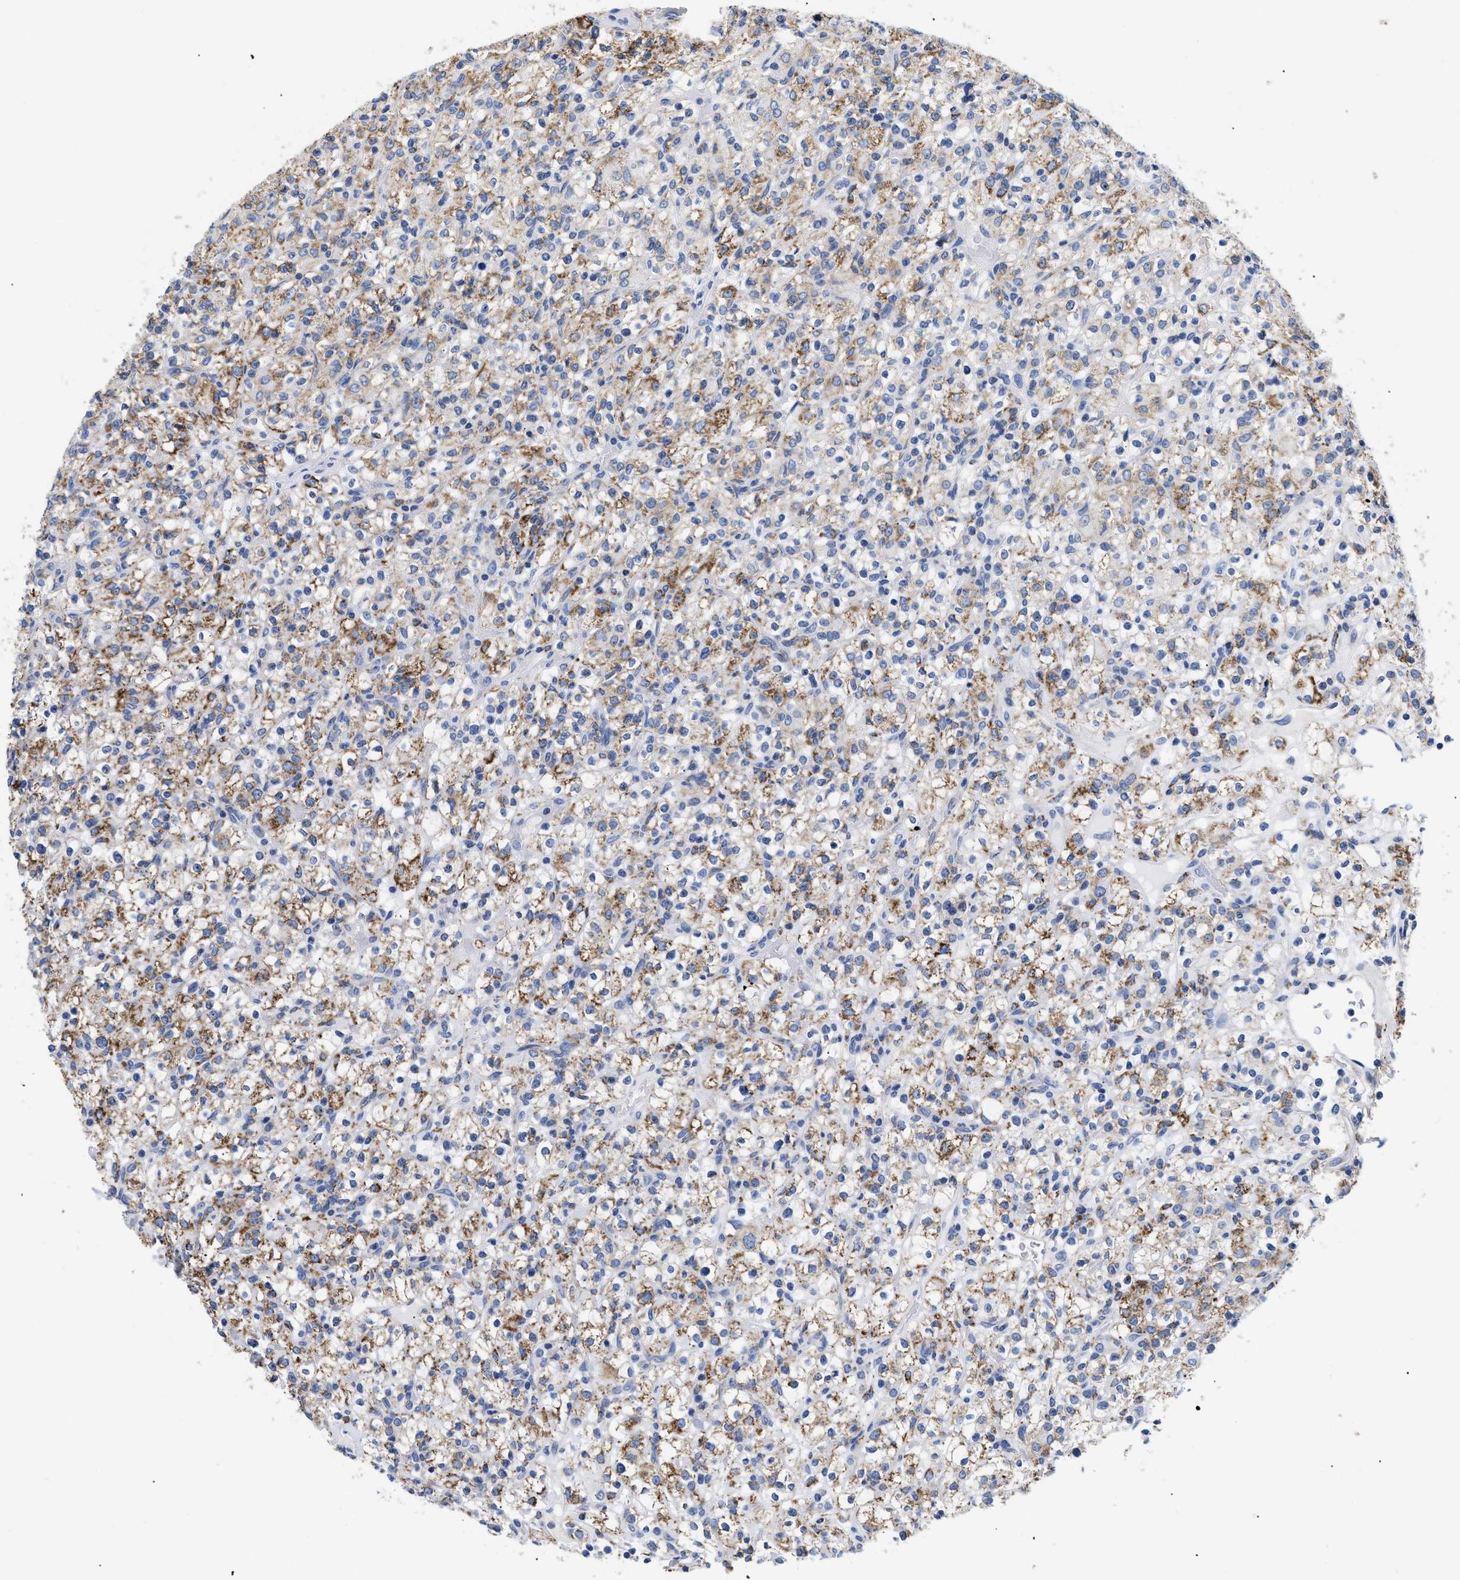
{"staining": {"intensity": "moderate", "quantity": "25%-75%", "location": "cytoplasmic/membranous"}, "tissue": "renal cancer", "cell_type": "Tumor cells", "image_type": "cancer", "snomed": [{"axis": "morphology", "description": "Normal tissue, NOS"}, {"axis": "morphology", "description": "Adenocarcinoma, NOS"}, {"axis": "topography", "description": "Kidney"}], "caption": "The photomicrograph reveals staining of renal cancer, revealing moderate cytoplasmic/membranous protein staining (brown color) within tumor cells. The staining is performed using DAB (3,3'-diaminobenzidine) brown chromogen to label protein expression. The nuclei are counter-stained blue using hematoxylin.", "gene": "GPR149", "patient": {"sex": "female", "age": 72}}